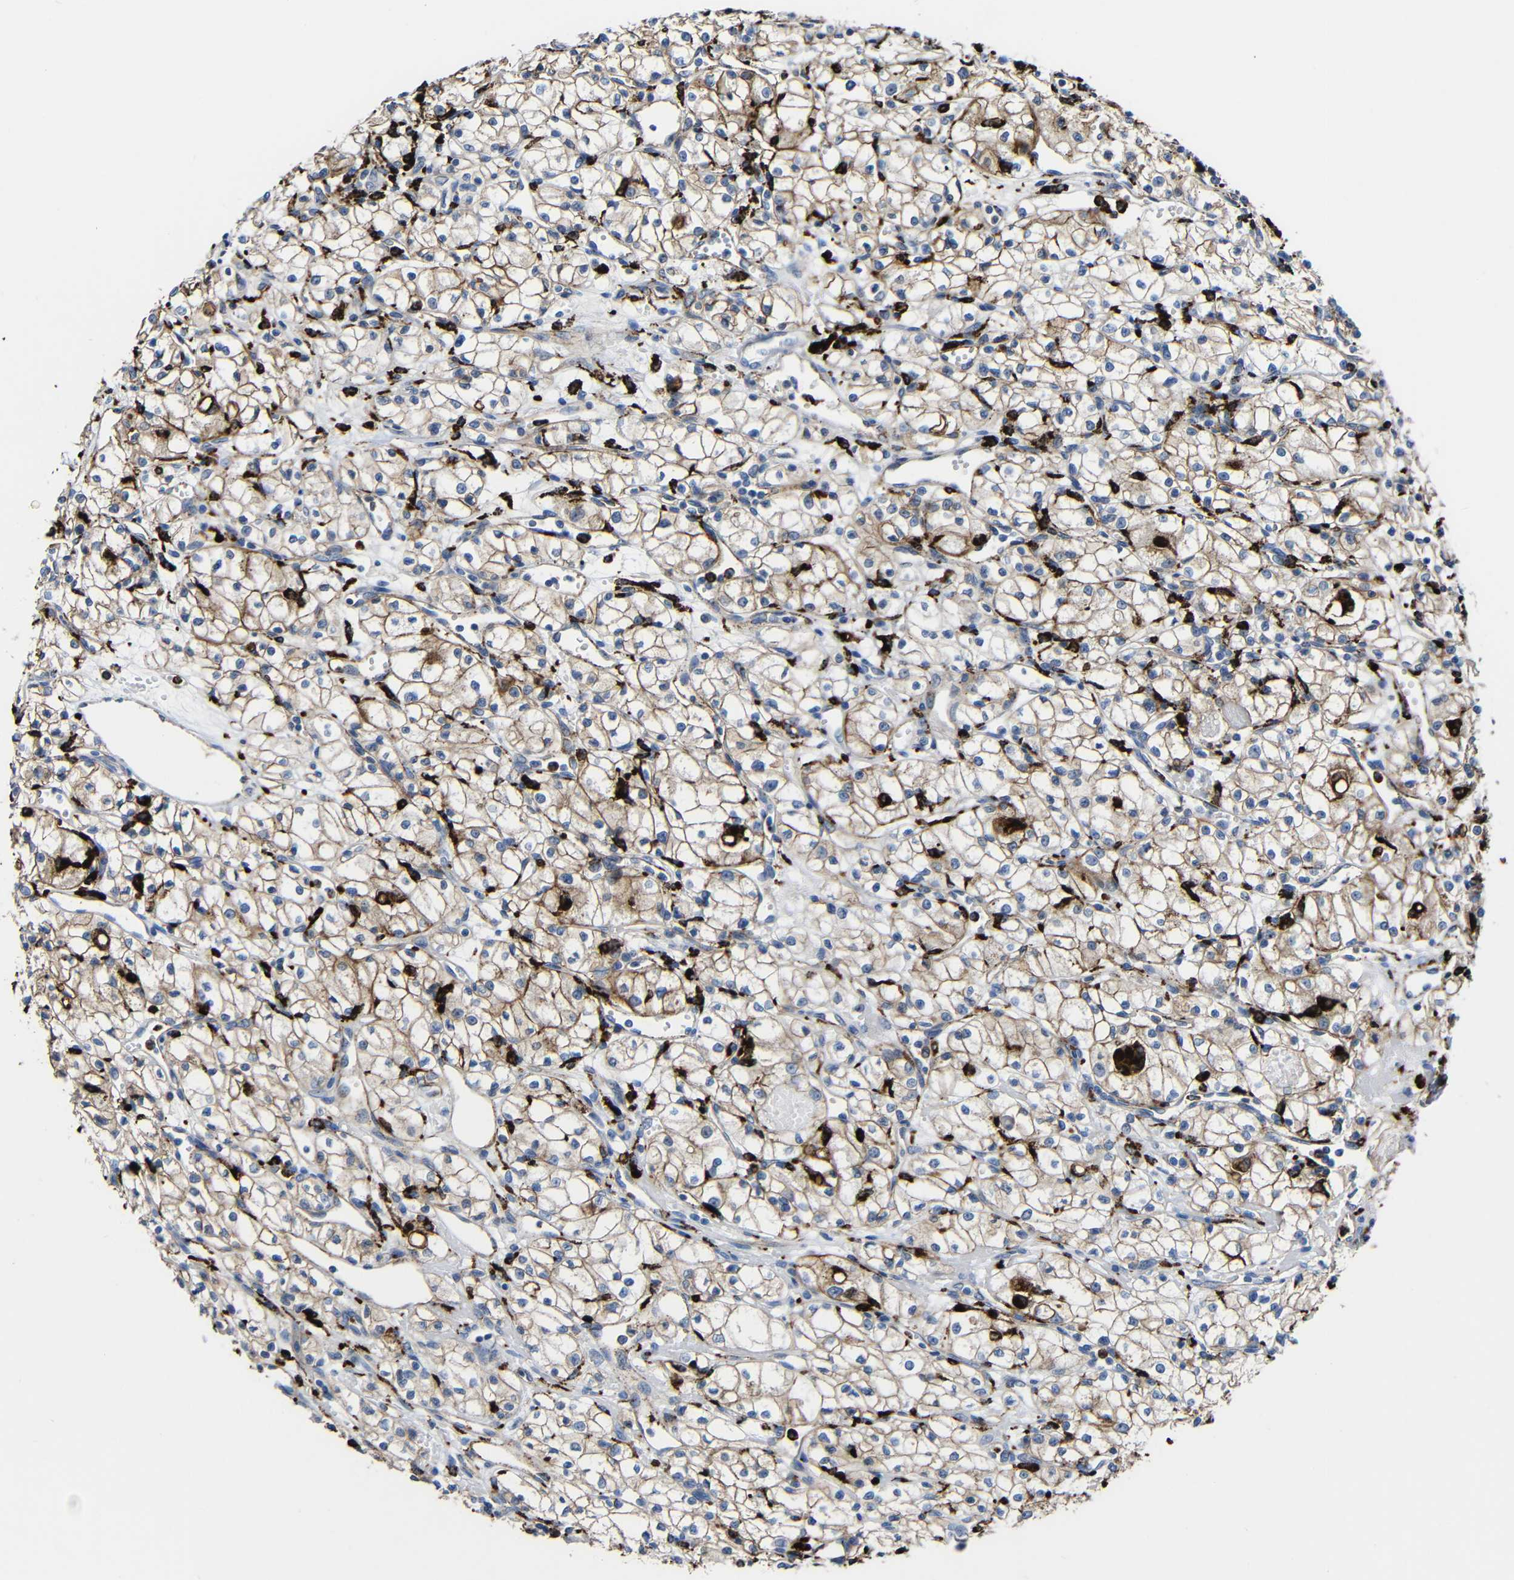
{"staining": {"intensity": "moderate", "quantity": ">75%", "location": "cytoplasmic/membranous"}, "tissue": "renal cancer", "cell_type": "Tumor cells", "image_type": "cancer", "snomed": [{"axis": "morphology", "description": "Normal tissue, NOS"}, {"axis": "morphology", "description": "Adenocarcinoma, NOS"}, {"axis": "topography", "description": "Kidney"}], "caption": "This is a histology image of IHC staining of renal cancer, which shows moderate expression in the cytoplasmic/membranous of tumor cells.", "gene": "HLA-DMA", "patient": {"sex": "male", "age": 59}}